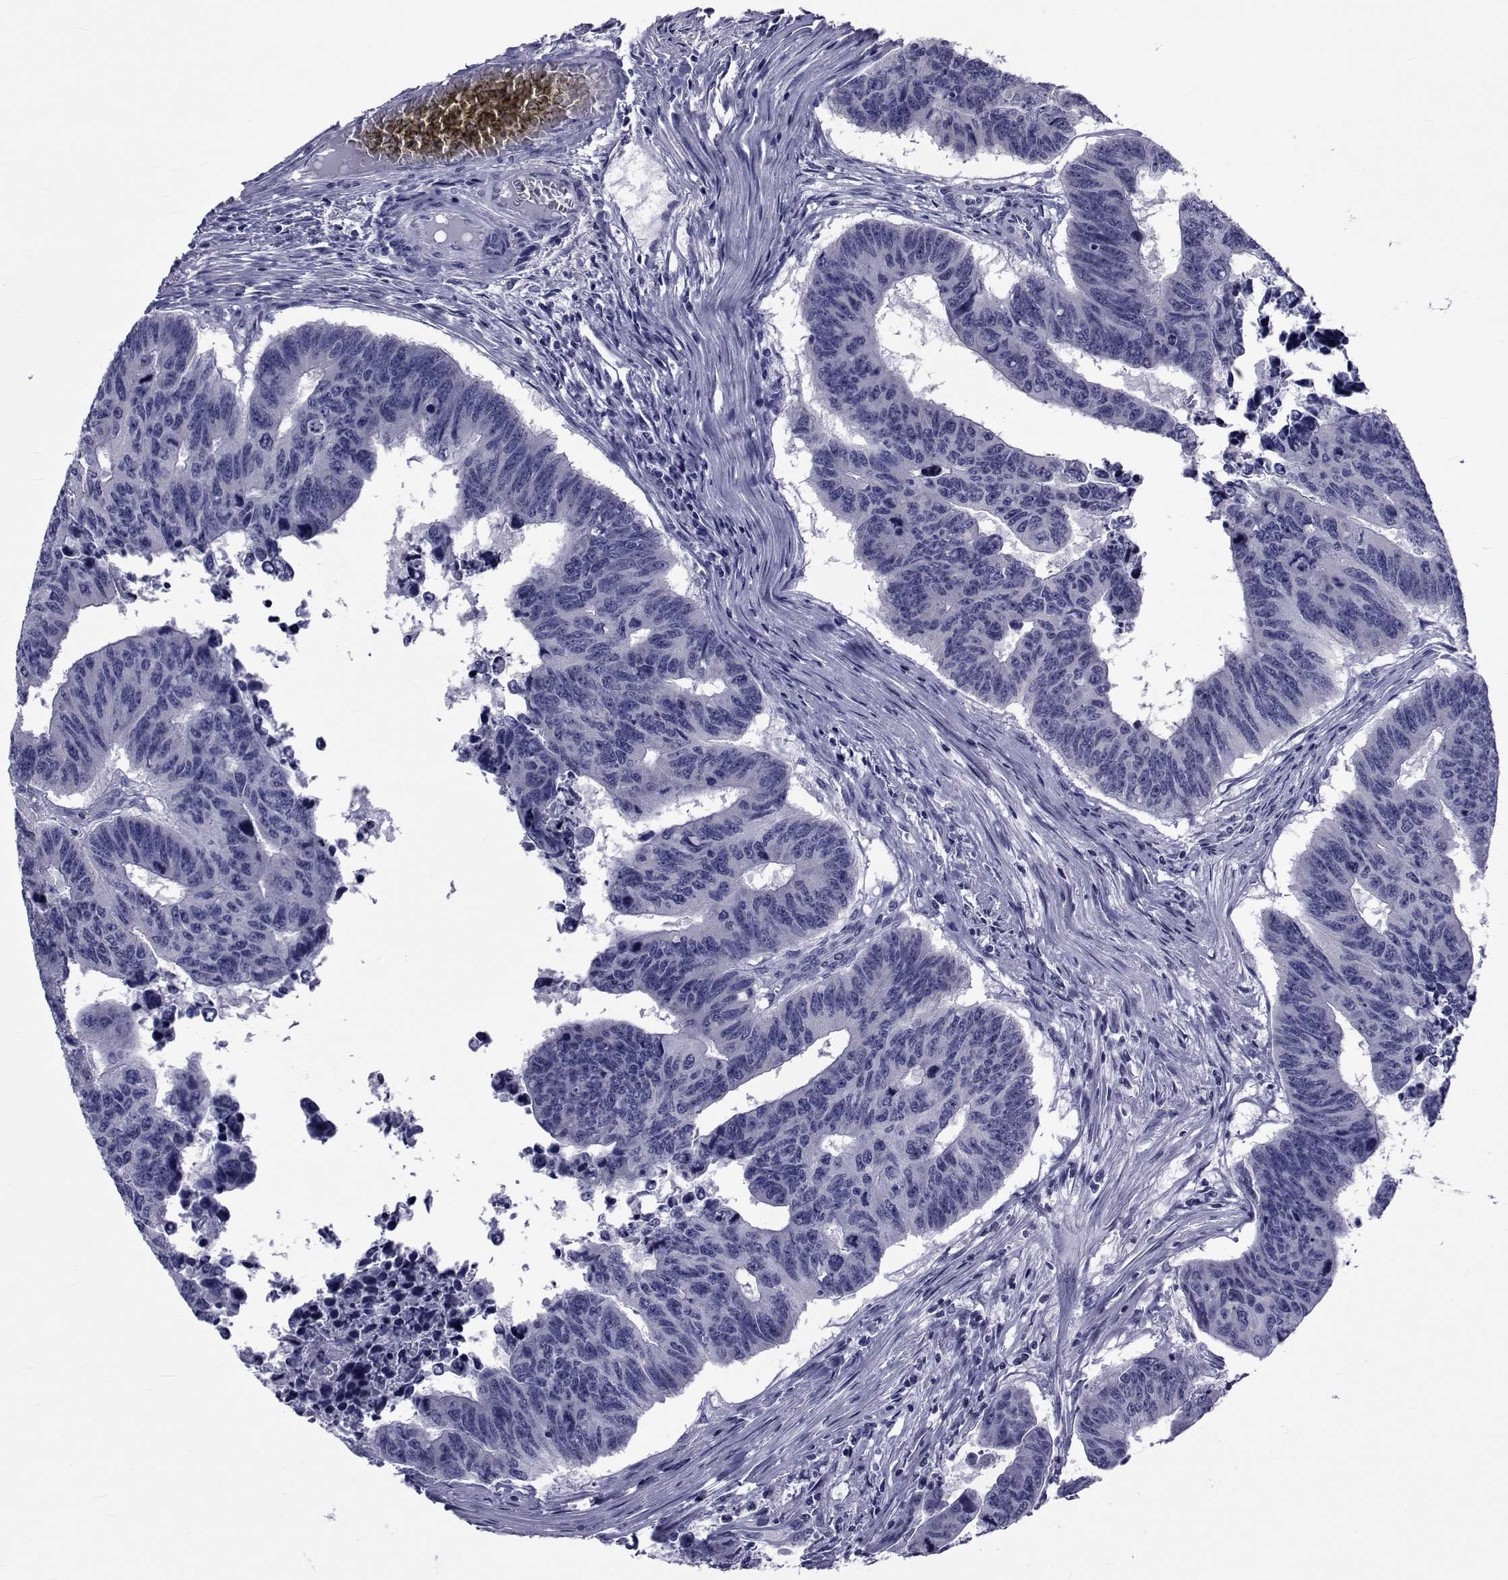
{"staining": {"intensity": "negative", "quantity": "none", "location": "none"}, "tissue": "colorectal cancer", "cell_type": "Tumor cells", "image_type": "cancer", "snomed": [{"axis": "morphology", "description": "Adenocarcinoma, NOS"}, {"axis": "topography", "description": "Rectum"}], "caption": "Tumor cells are negative for protein expression in human colorectal adenocarcinoma. The staining was performed using DAB to visualize the protein expression in brown, while the nuclei were stained in blue with hematoxylin (Magnification: 20x).", "gene": "GKAP1", "patient": {"sex": "female", "age": 85}}